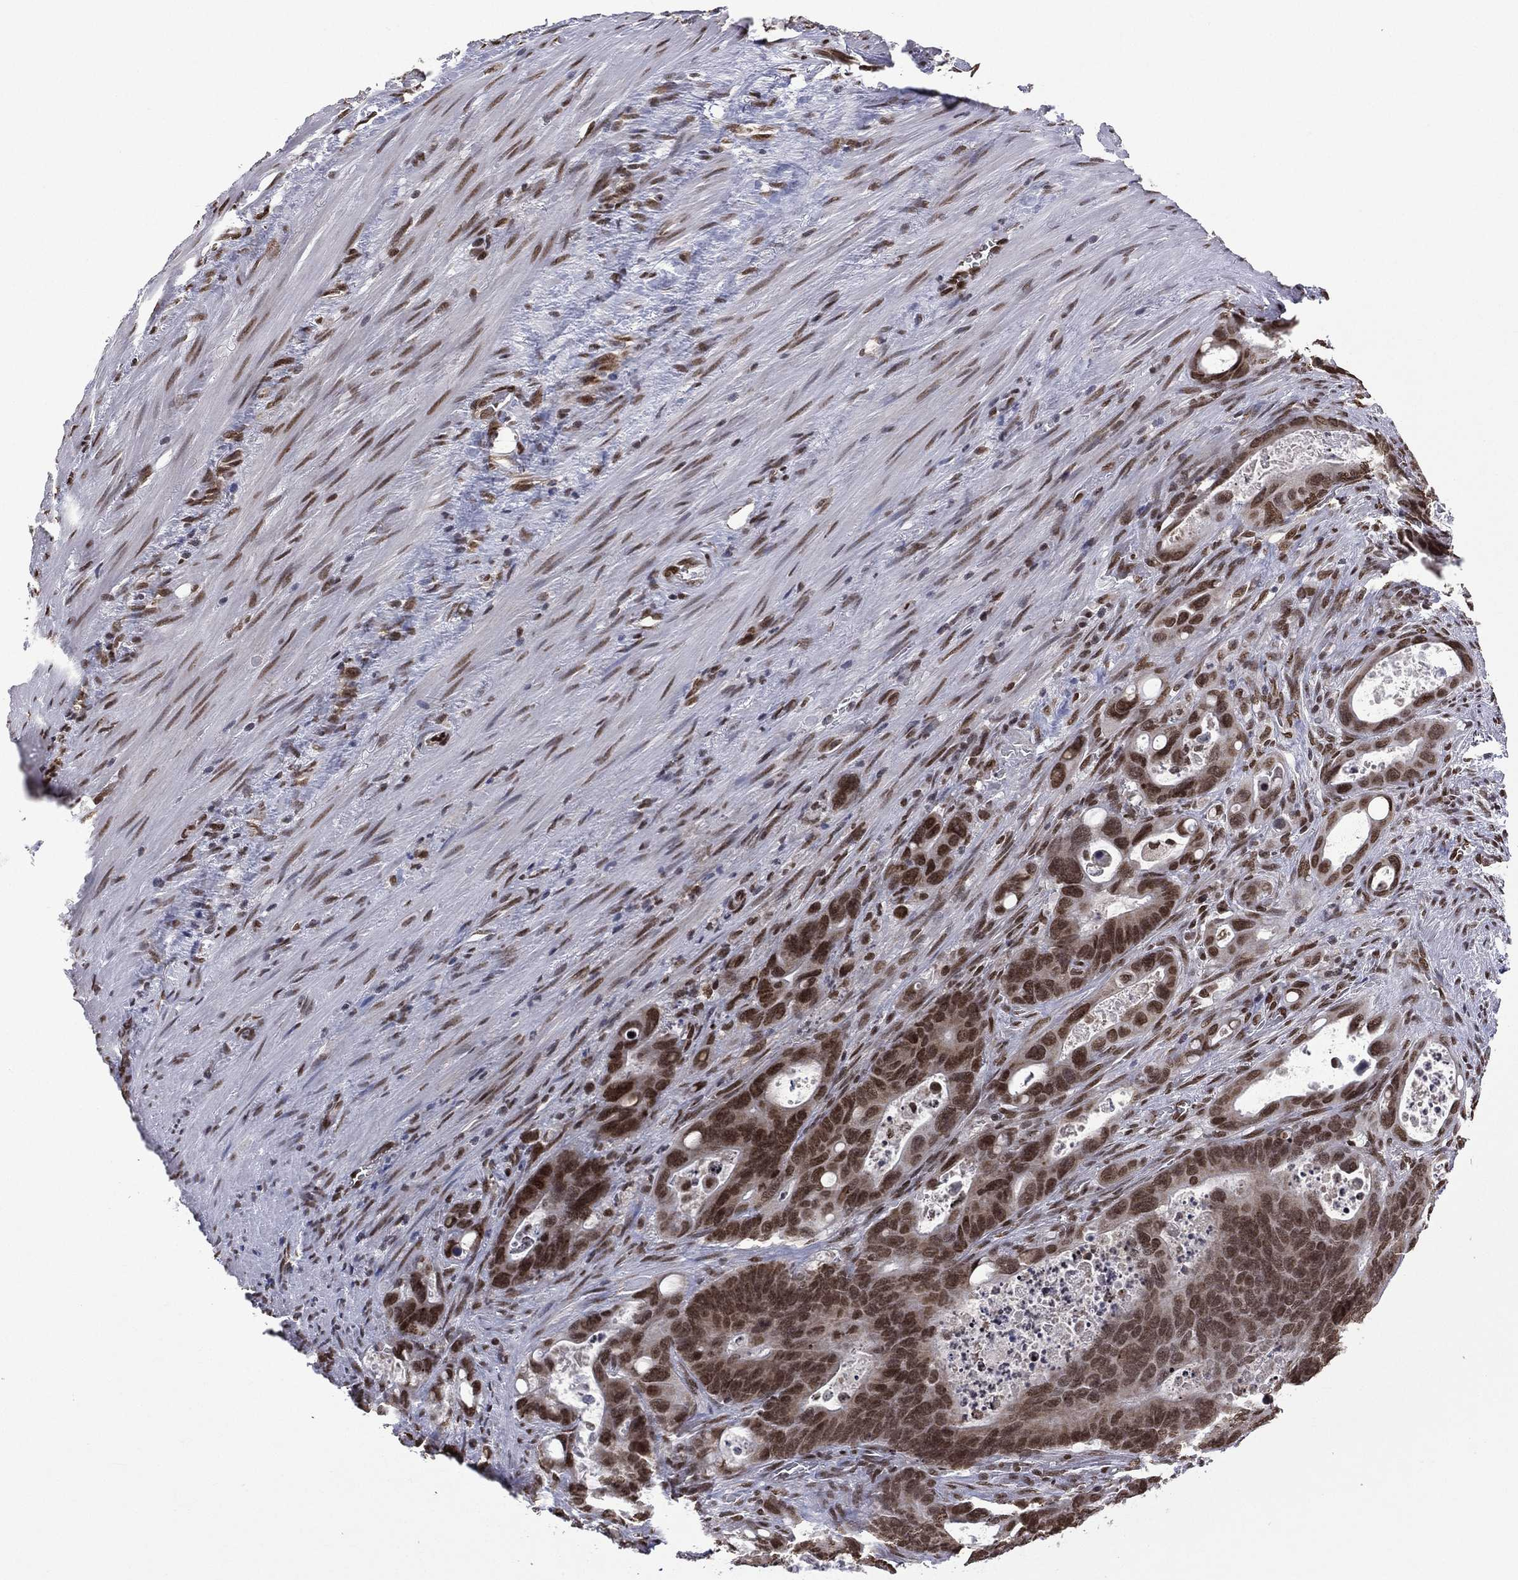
{"staining": {"intensity": "strong", "quantity": ">75%", "location": "nuclear"}, "tissue": "colorectal cancer", "cell_type": "Tumor cells", "image_type": "cancer", "snomed": [{"axis": "morphology", "description": "Adenocarcinoma, NOS"}, {"axis": "topography", "description": "Rectum"}], "caption": "A high amount of strong nuclear expression is seen in about >75% of tumor cells in colorectal cancer (adenocarcinoma) tissue. (IHC, brightfield microscopy, high magnification).", "gene": "C5orf24", "patient": {"sex": "male", "age": 64}}